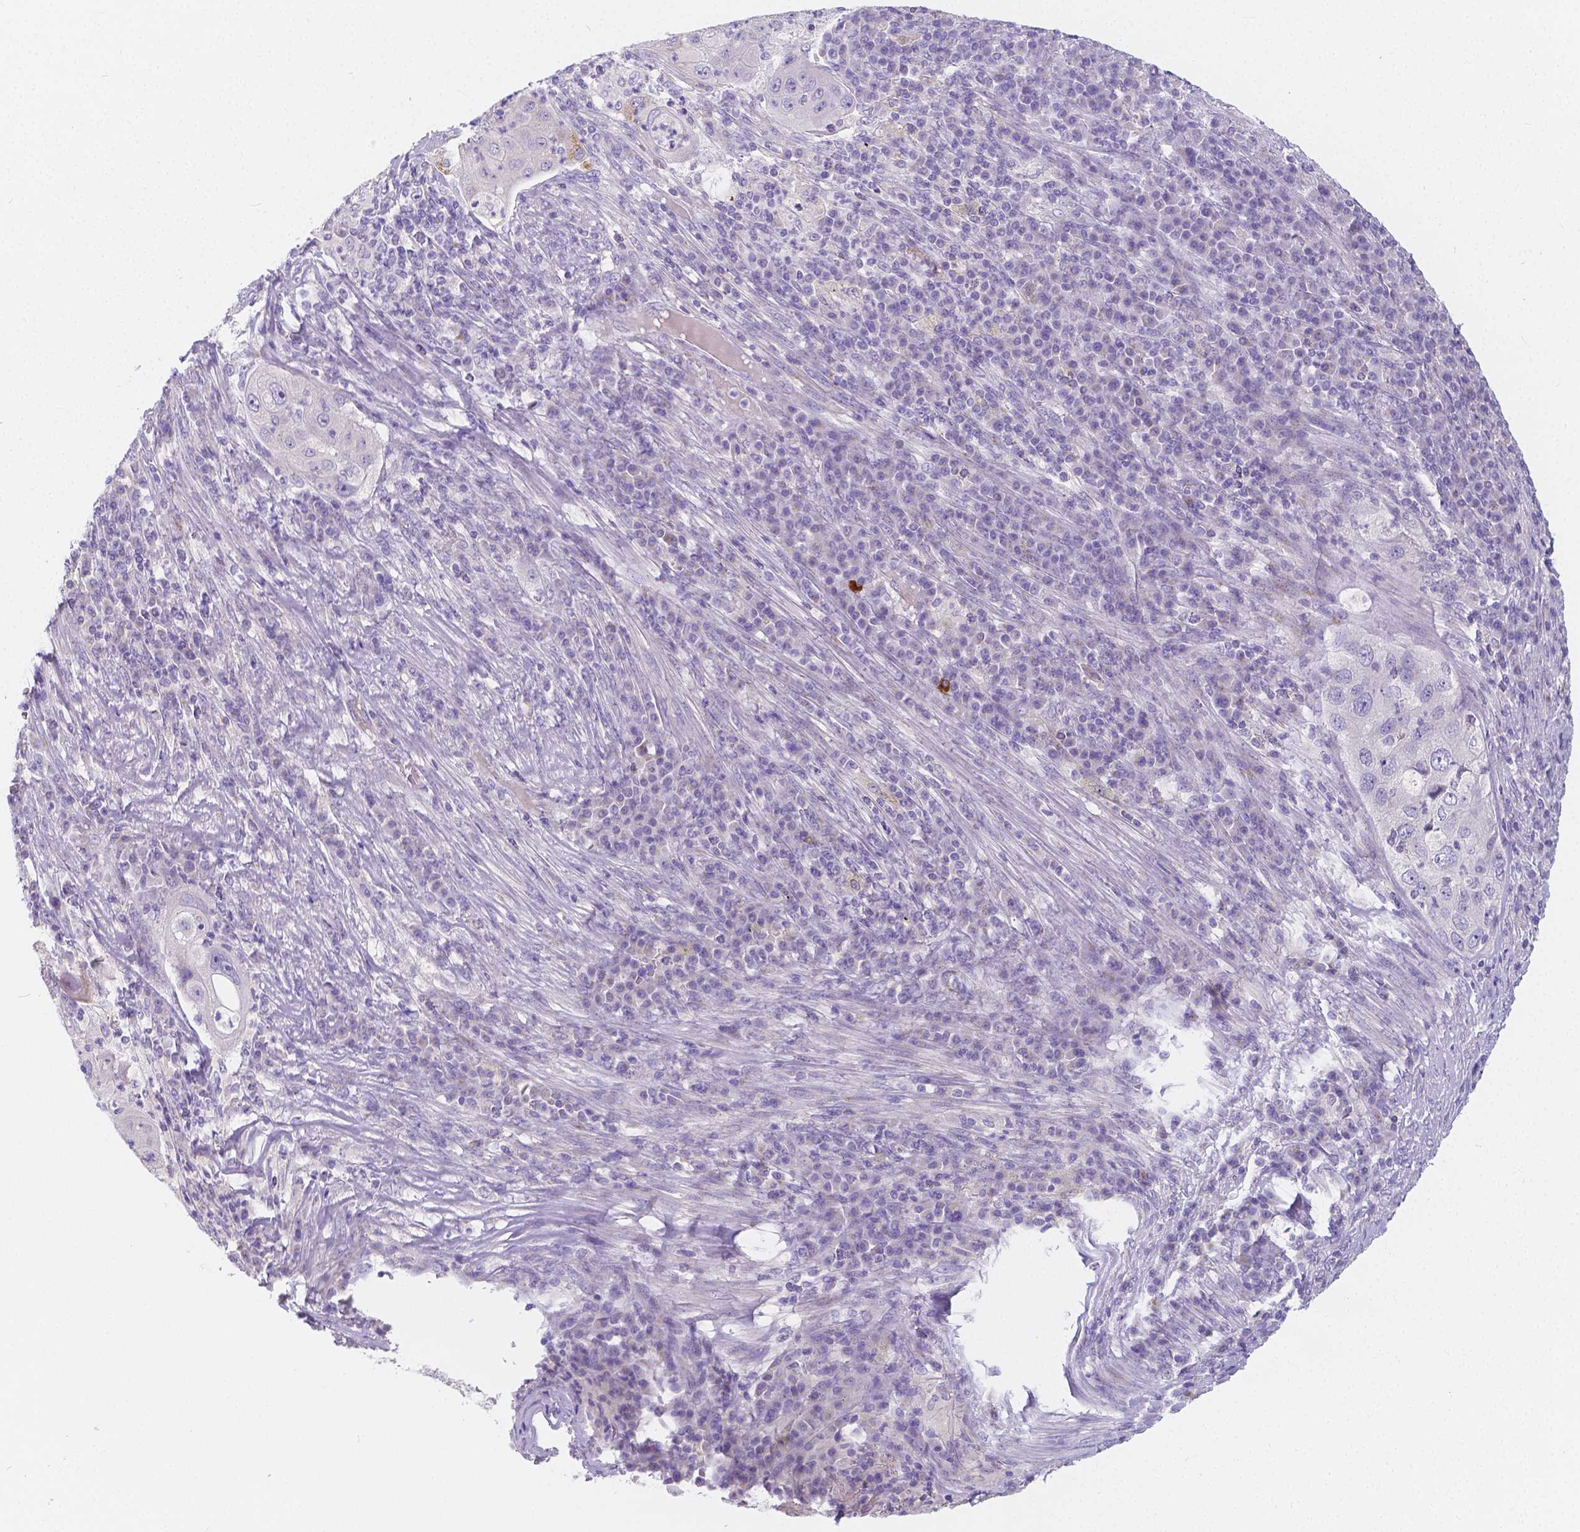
{"staining": {"intensity": "negative", "quantity": "none", "location": "none"}, "tissue": "lung cancer", "cell_type": "Tumor cells", "image_type": "cancer", "snomed": [{"axis": "morphology", "description": "Squamous cell carcinoma, NOS"}, {"axis": "topography", "description": "Lung"}], "caption": "Squamous cell carcinoma (lung) stained for a protein using immunohistochemistry demonstrates no positivity tumor cells.", "gene": "RNF186", "patient": {"sex": "female", "age": 59}}